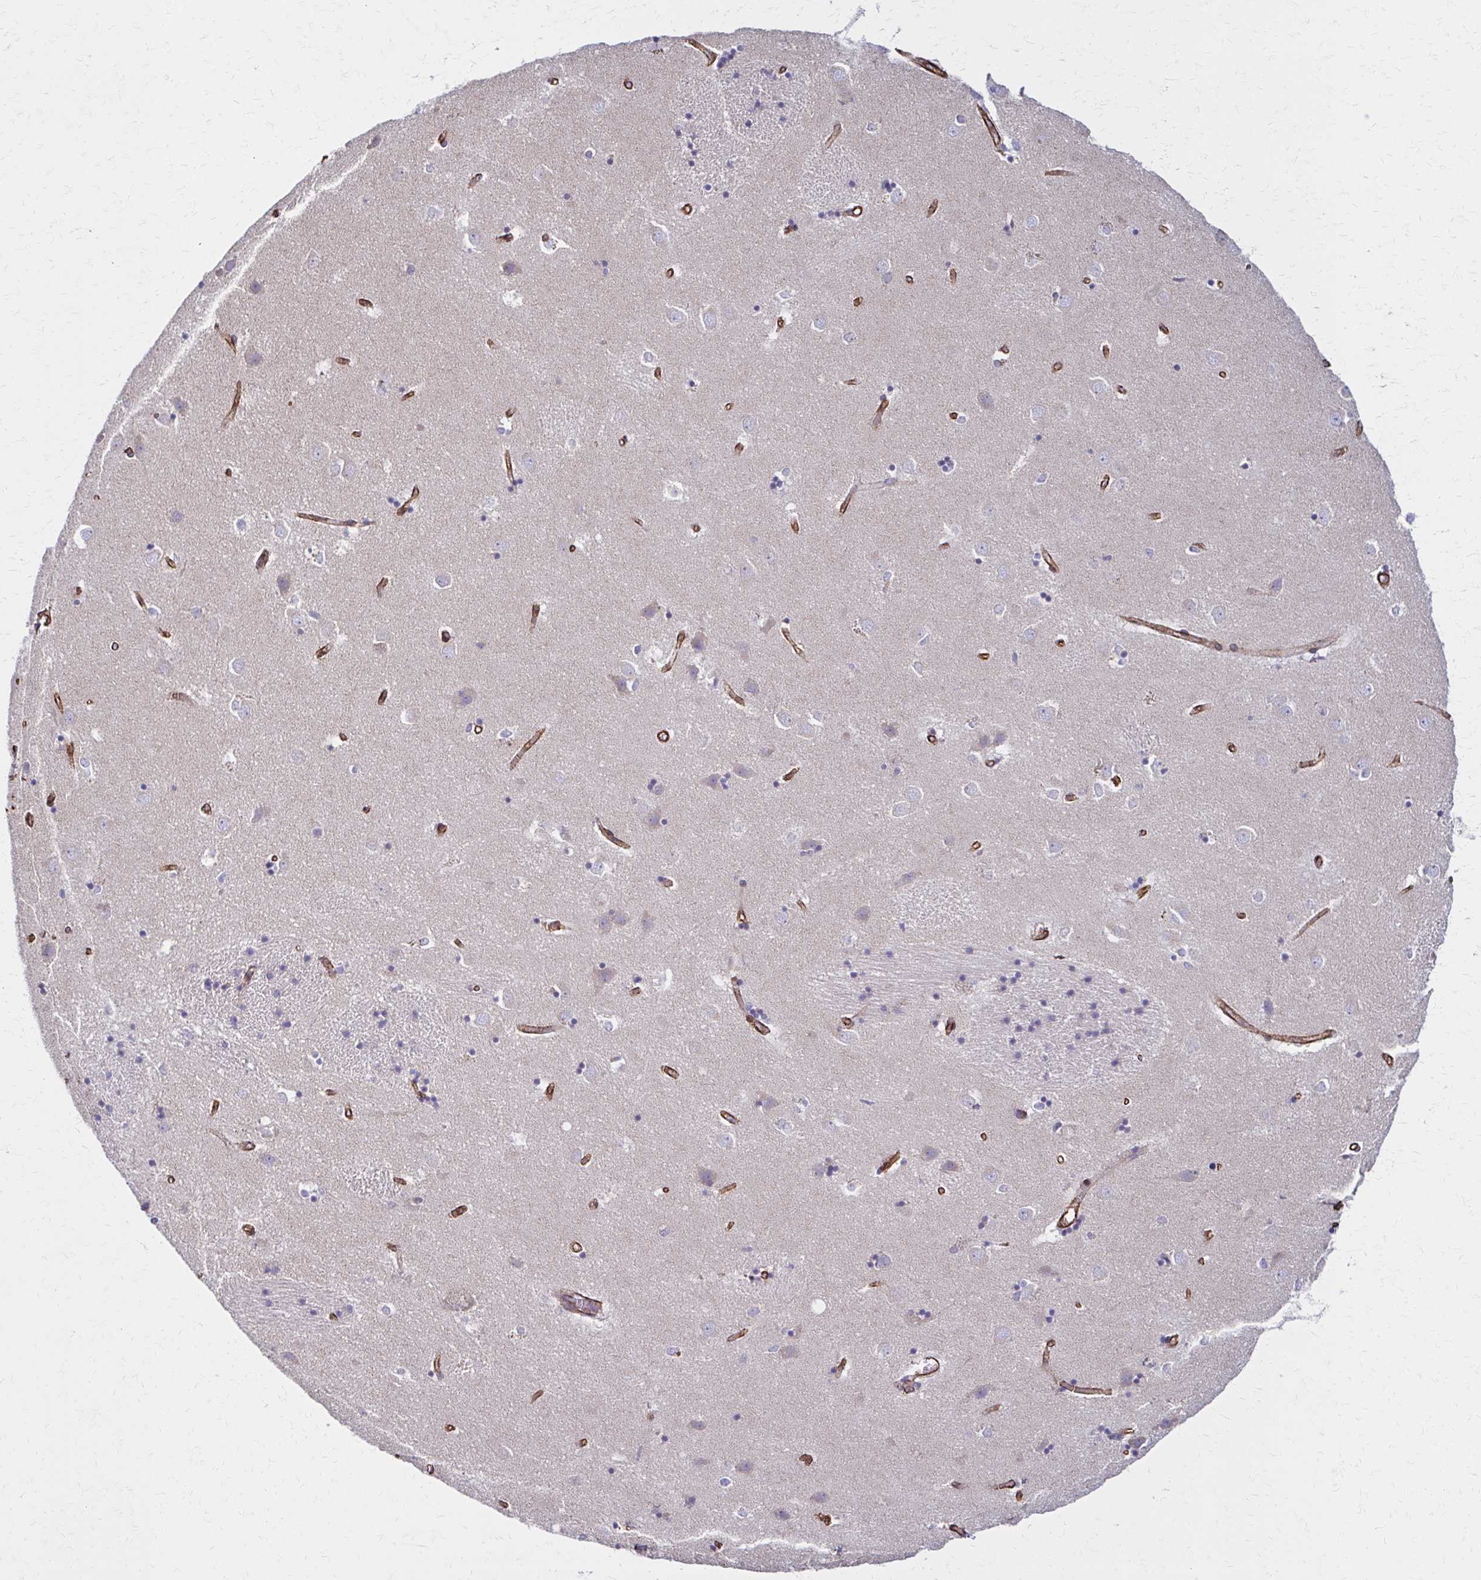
{"staining": {"intensity": "negative", "quantity": "none", "location": "none"}, "tissue": "caudate", "cell_type": "Glial cells", "image_type": "normal", "snomed": [{"axis": "morphology", "description": "Normal tissue, NOS"}, {"axis": "topography", "description": "Lateral ventricle wall"}], "caption": "DAB immunohistochemical staining of benign caudate displays no significant positivity in glial cells.", "gene": "TIMMDC1", "patient": {"sex": "male", "age": 54}}